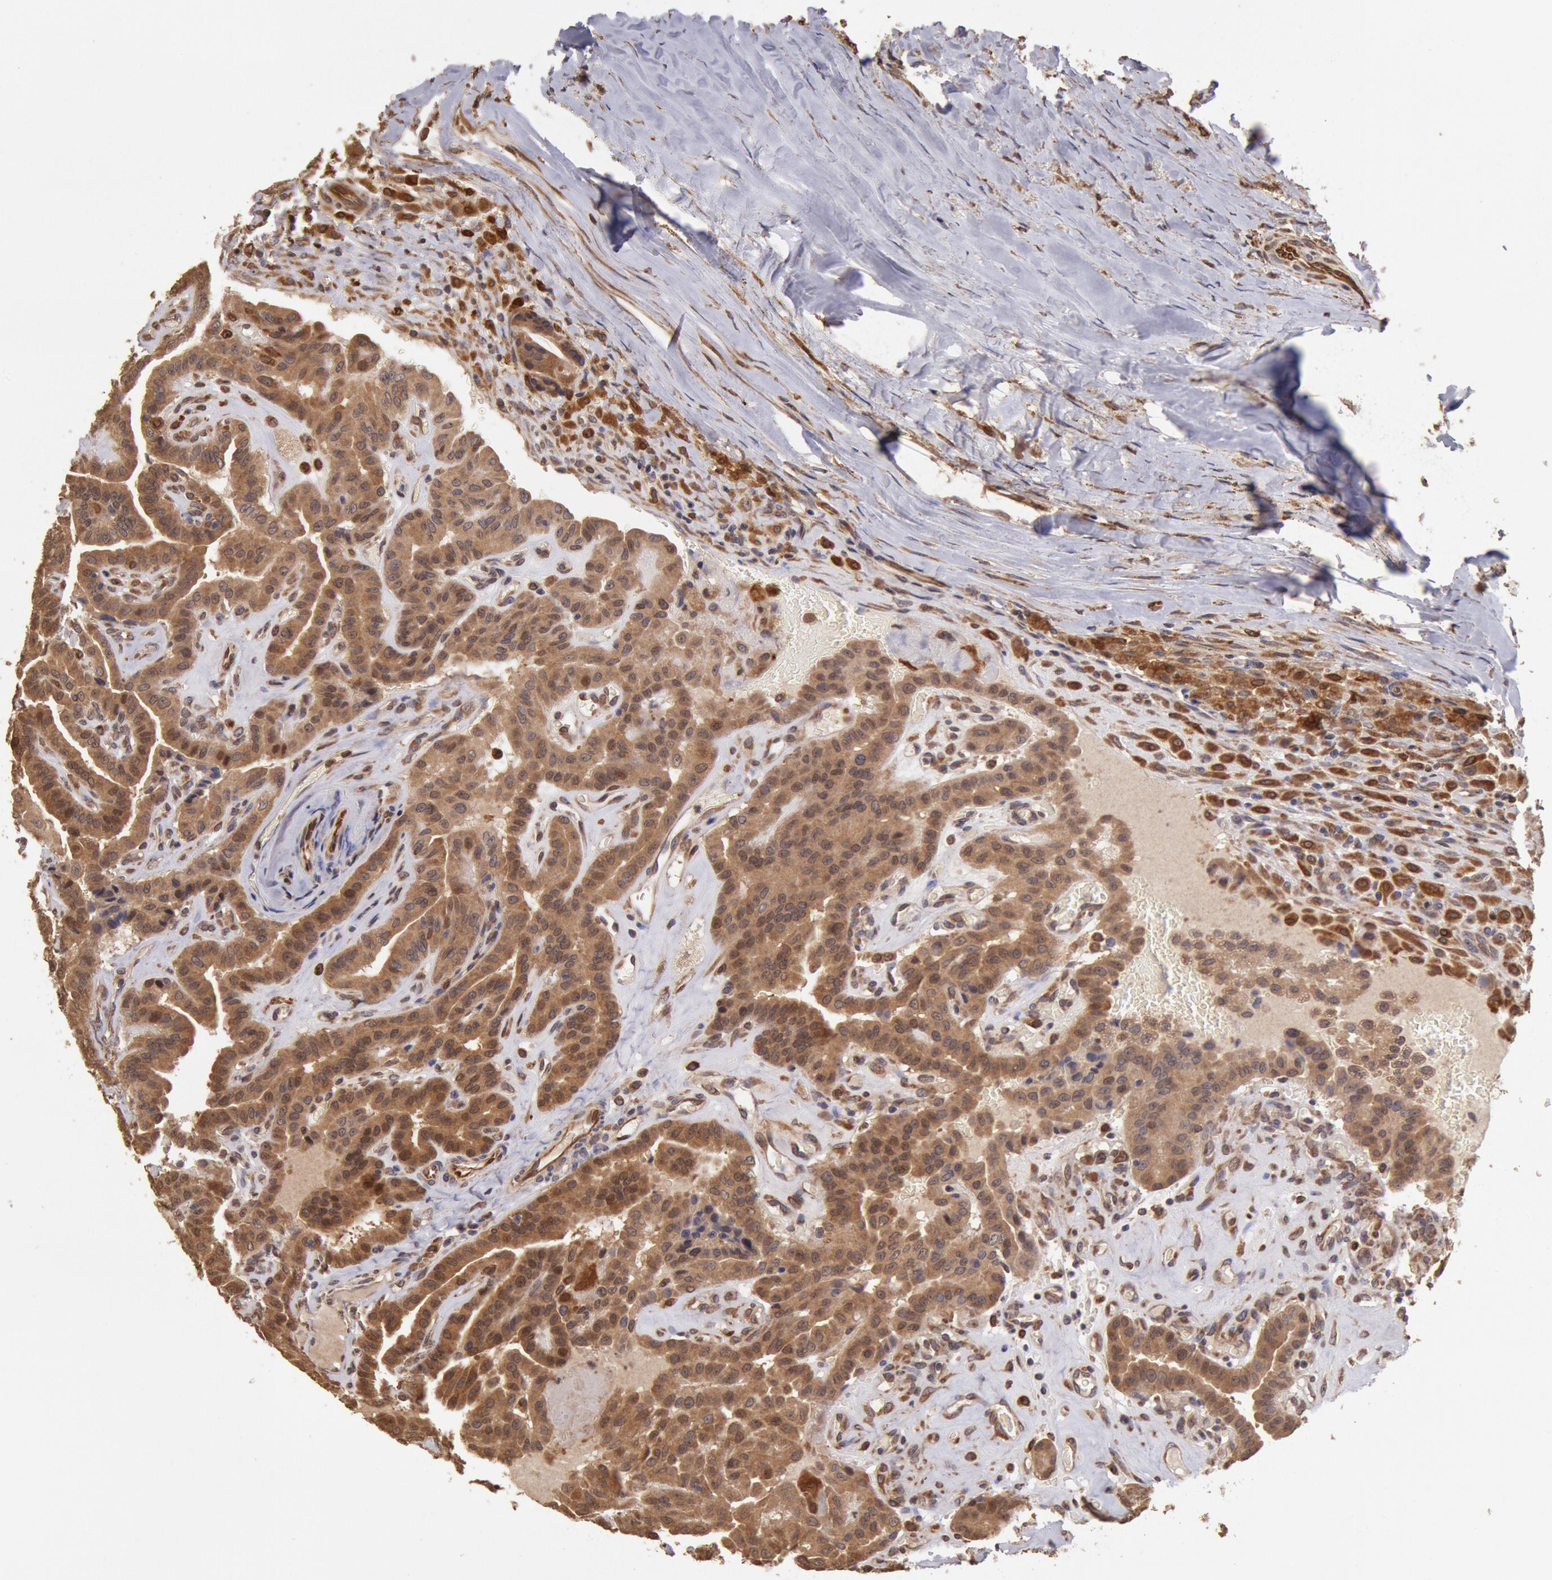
{"staining": {"intensity": "strong", "quantity": ">75%", "location": "cytoplasmic/membranous,nuclear"}, "tissue": "thyroid cancer", "cell_type": "Tumor cells", "image_type": "cancer", "snomed": [{"axis": "morphology", "description": "Papillary adenocarcinoma, NOS"}, {"axis": "topography", "description": "Thyroid gland"}], "caption": "Immunohistochemistry (IHC) photomicrograph of human thyroid cancer (papillary adenocarcinoma) stained for a protein (brown), which shows high levels of strong cytoplasmic/membranous and nuclear positivity in approximately >75% of tumor cells.", "gene": "COMT", "patient": {"sex": "male", "age": 87}}